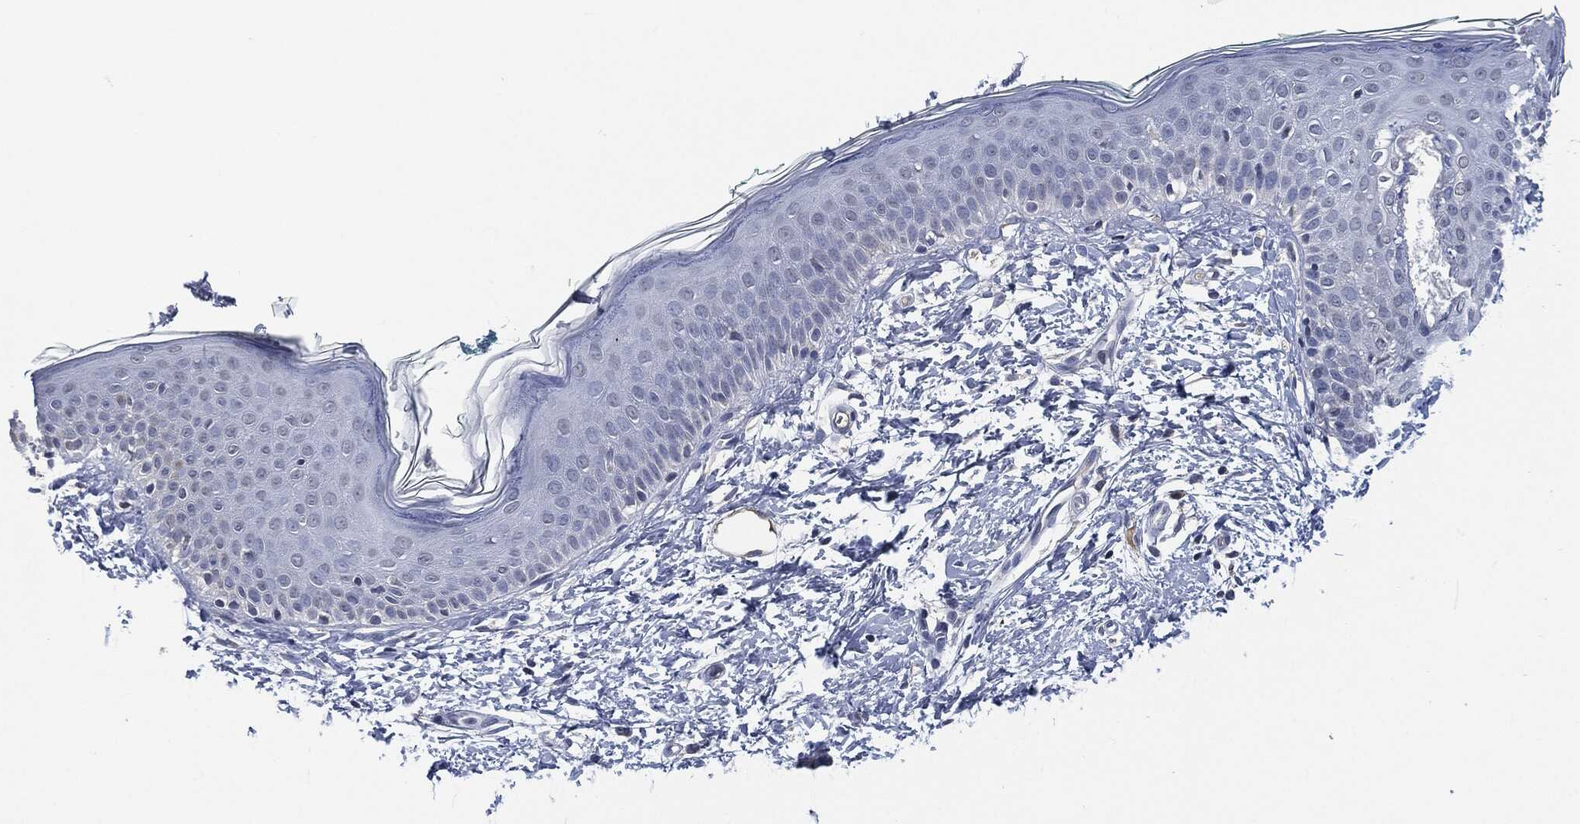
{"staining": {"intensity": "negative", "quantity": "none", "location": "none"}, "tissue": "skin", "cell_type": "Fibroblasts", "image_type": "normal", "snomed": [{"axis": "morphology", "description": "Normal tissue, NOS"}, {"axis": "morphology", "description": "Basal cell carcinoma"}, {"axis": "topography", "description": "Skin"}], "caption": "High magnification brightfield microscopy of benign skin stained with DAB (3,3'-diaminobenzidine) (brown) and counterstained with hematoxylin (blue): fibroblasts show no significant positivity.", "gene": "IL2RG", "patient": {"sex": "male", "age": 33}}